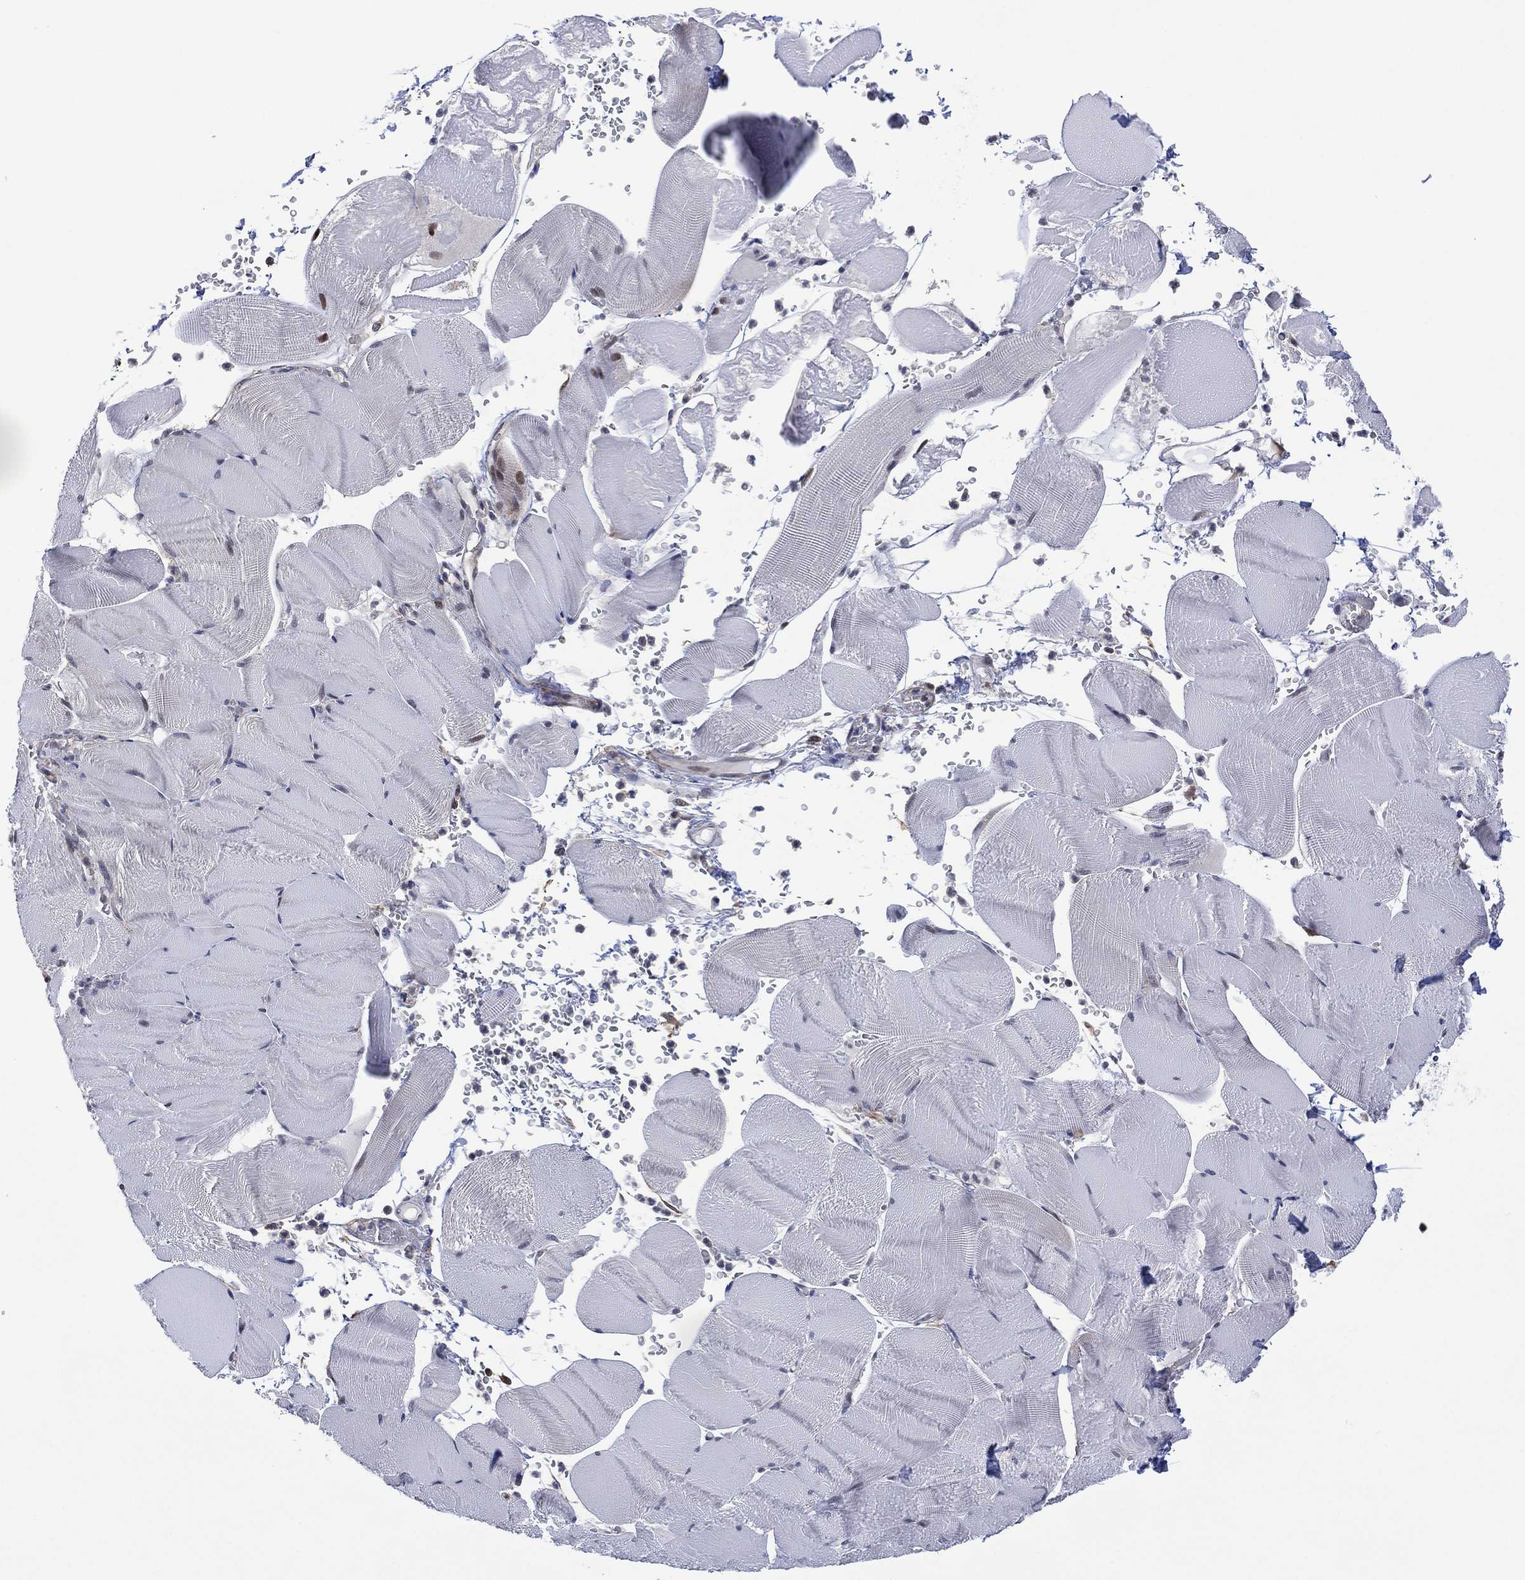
{"staining": {"intensity": "negative", "quantity": "none", "location": "none"}, "tissue": "skeletal muscle", "cell_type": "Myocytes", "image_type": "normal", "snomed": [{"axis": "morphology", "description": "Normal tissue, NOS"}, {"axis": "topography", "description": "Skeletal muscle"}], "caption": "Immunohistochemistry (IHC) histopathology image of benign skeletal muscle: human skeletal muscle stained with DAB (3,3'-diaminobenzidine) shows no significant protein positivity in myocytes. Brightfield microscopy of IHC stained with DAB (3,3'-diaminobenzidine) (brown) and hematoxylin (blue), captured at high magnification.", "gene": "DPP4", "patient": {"sex": "male", "age": 56}}